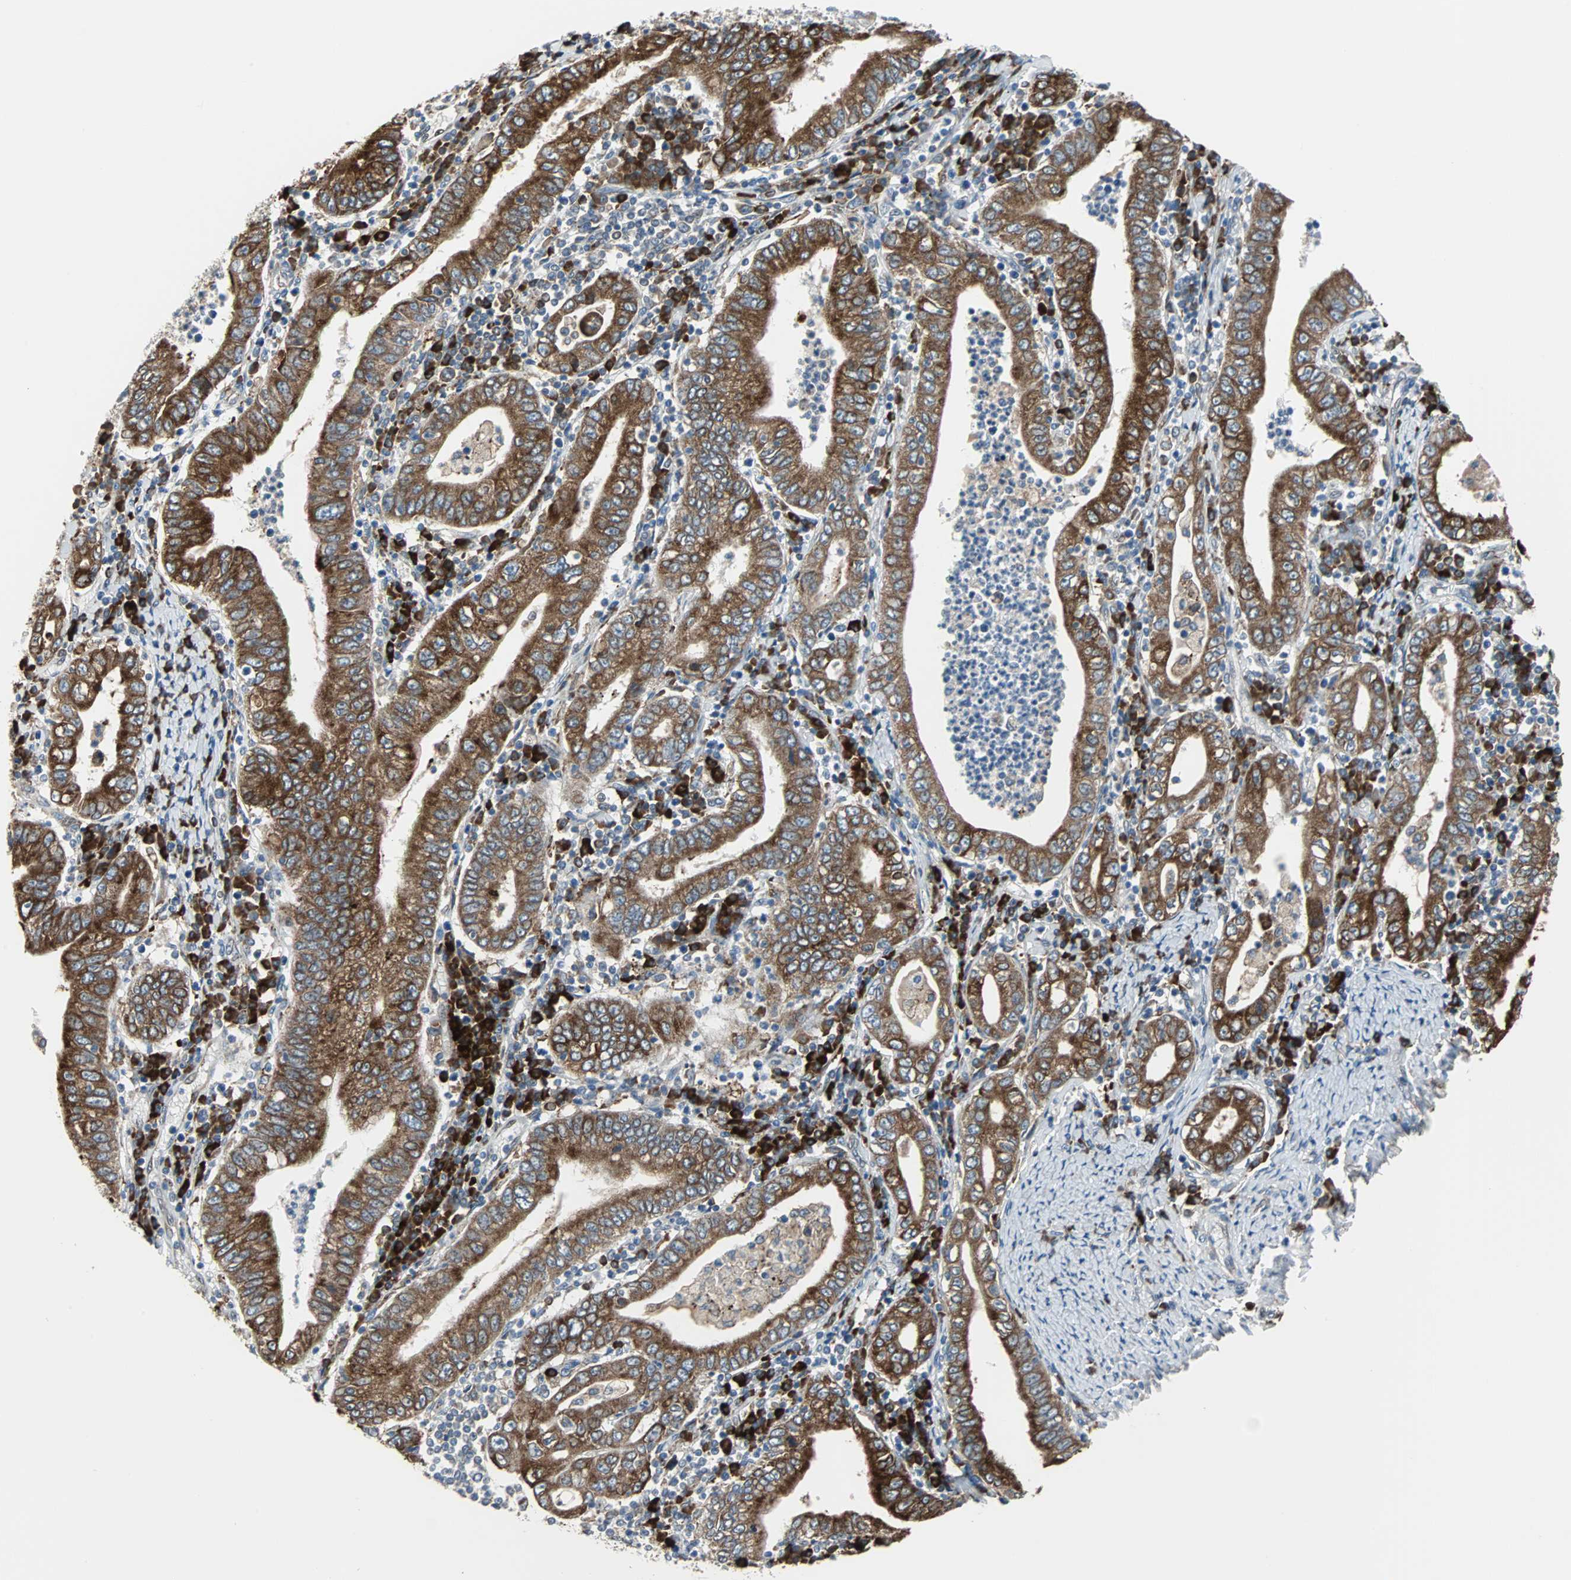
{"staining": {"intensity": "strong", "quantity": ">75%", "location": "cytoplasmic/membranous"}, "tissue": "stomach cancer", "cell_type": "Tumor cells", "image_type": "cancer", "snomed": [{"axis": "morphology", "description": "Normal tissue, NOS"}, {"axis": "morphology", "description": "Adenocarcinoma, NOS"}, {"axis": "topography", "description": "Esophagus"}, {"axis": "topography", "description": "Stomach, upper"}, {"axis": "topography", "description": "Peripheral nerve tissue"}], "caption": "Human stomach cancer (adenocarcinoma) stained with a protein marker displays strong staining in tumor cells.", "gene": "PDIA4", "patient": {"sex": "male", "age": 62}}